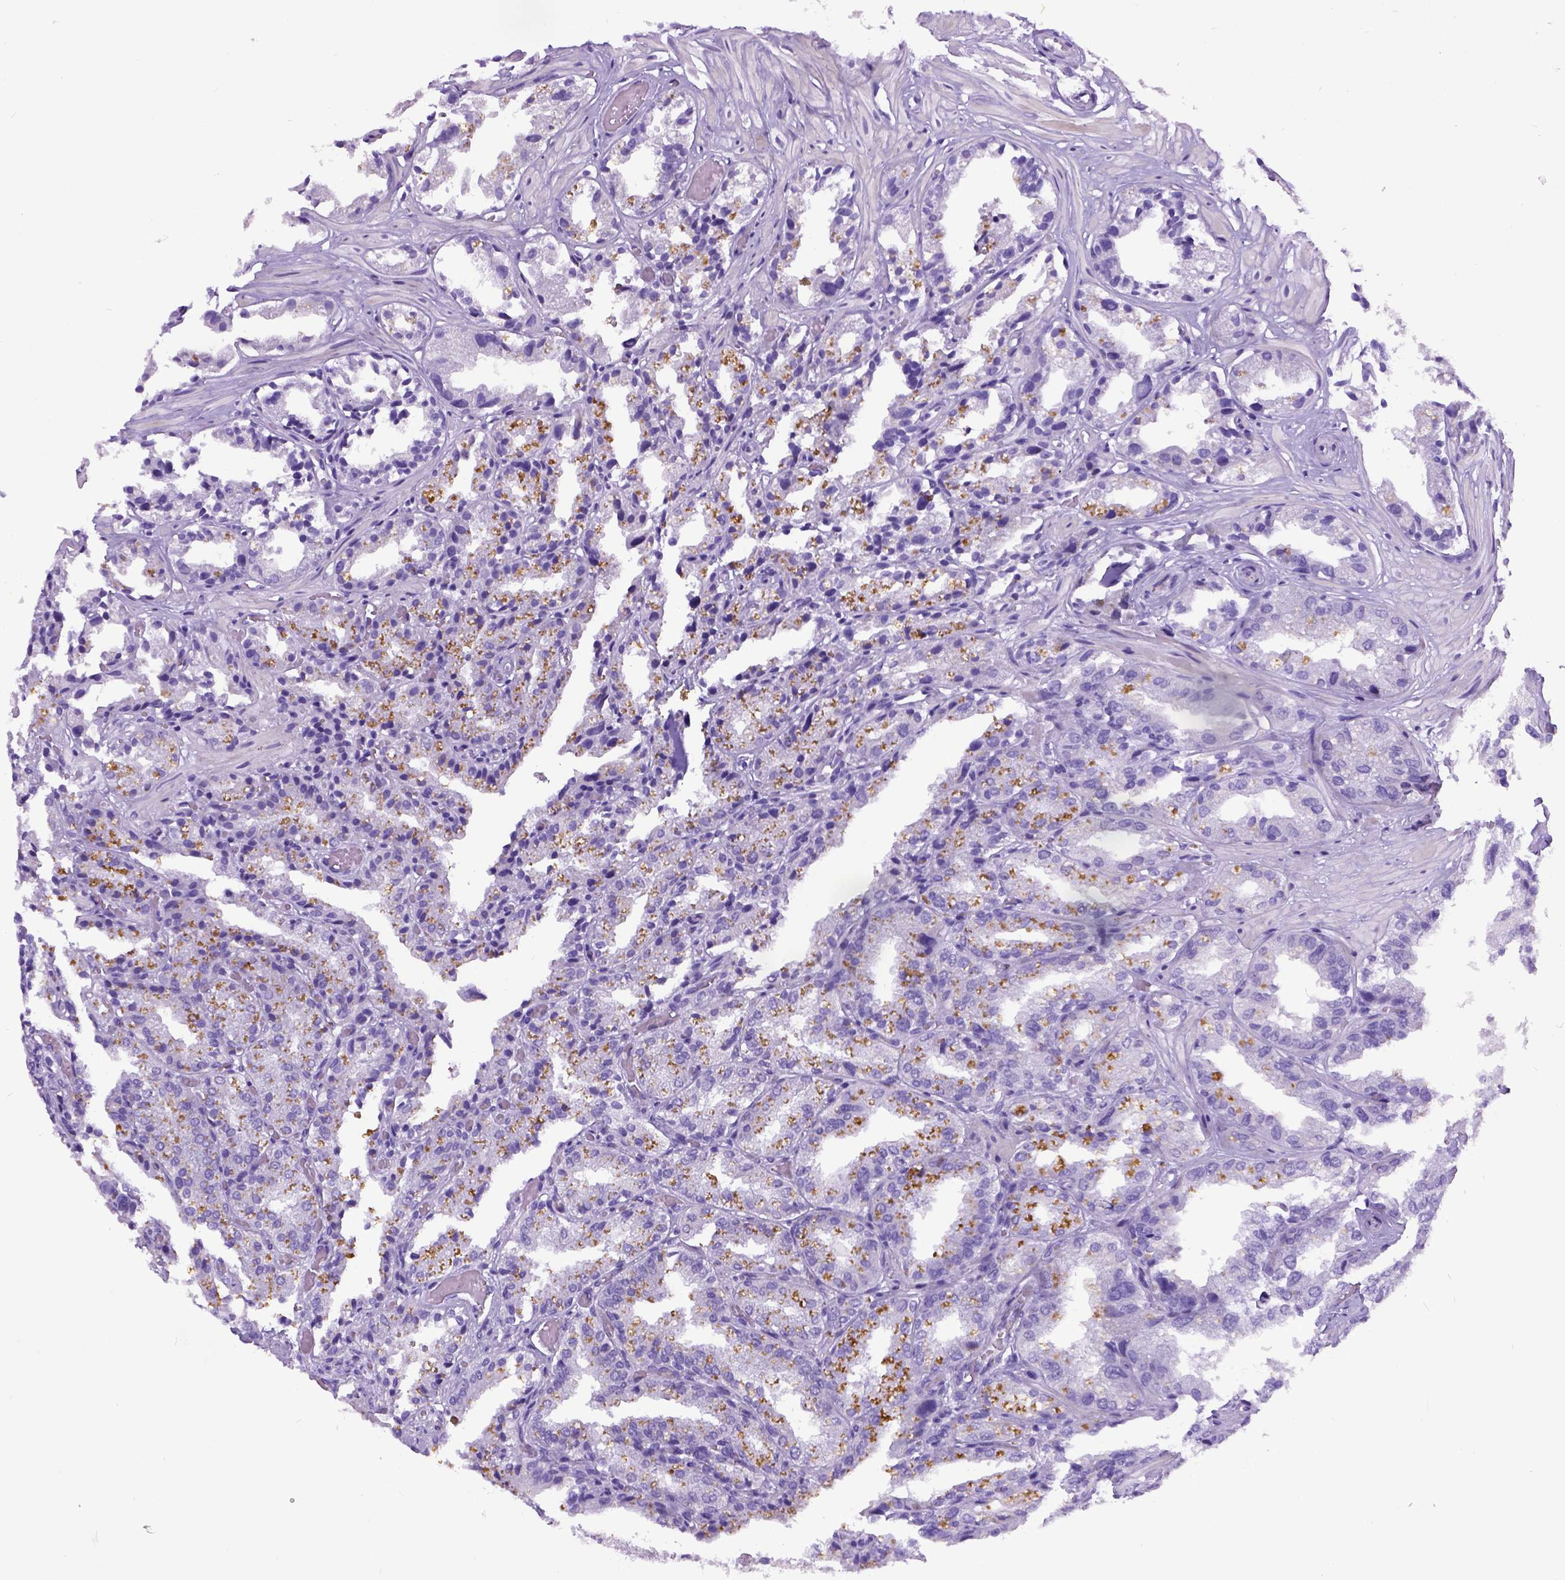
{"staining": {"intensity": "negative", "quantity": "none", "location": "none"}, "tissue": "seminal vesicle", "cell_type": "Glandular cells", "image_type": "normal", "snomed": [{"axis": "morphology", "description": "Normal tissue, NOS"}, {"axis": "topography", "description": "Seminal veicle"}], "caption": "DAB immunohistochemical staining of unremarkable seminal vesicle reveals no significant positivity in glandular cells.", "gene": "IGF2", "patient": {"sex": "male", "age": 57}}